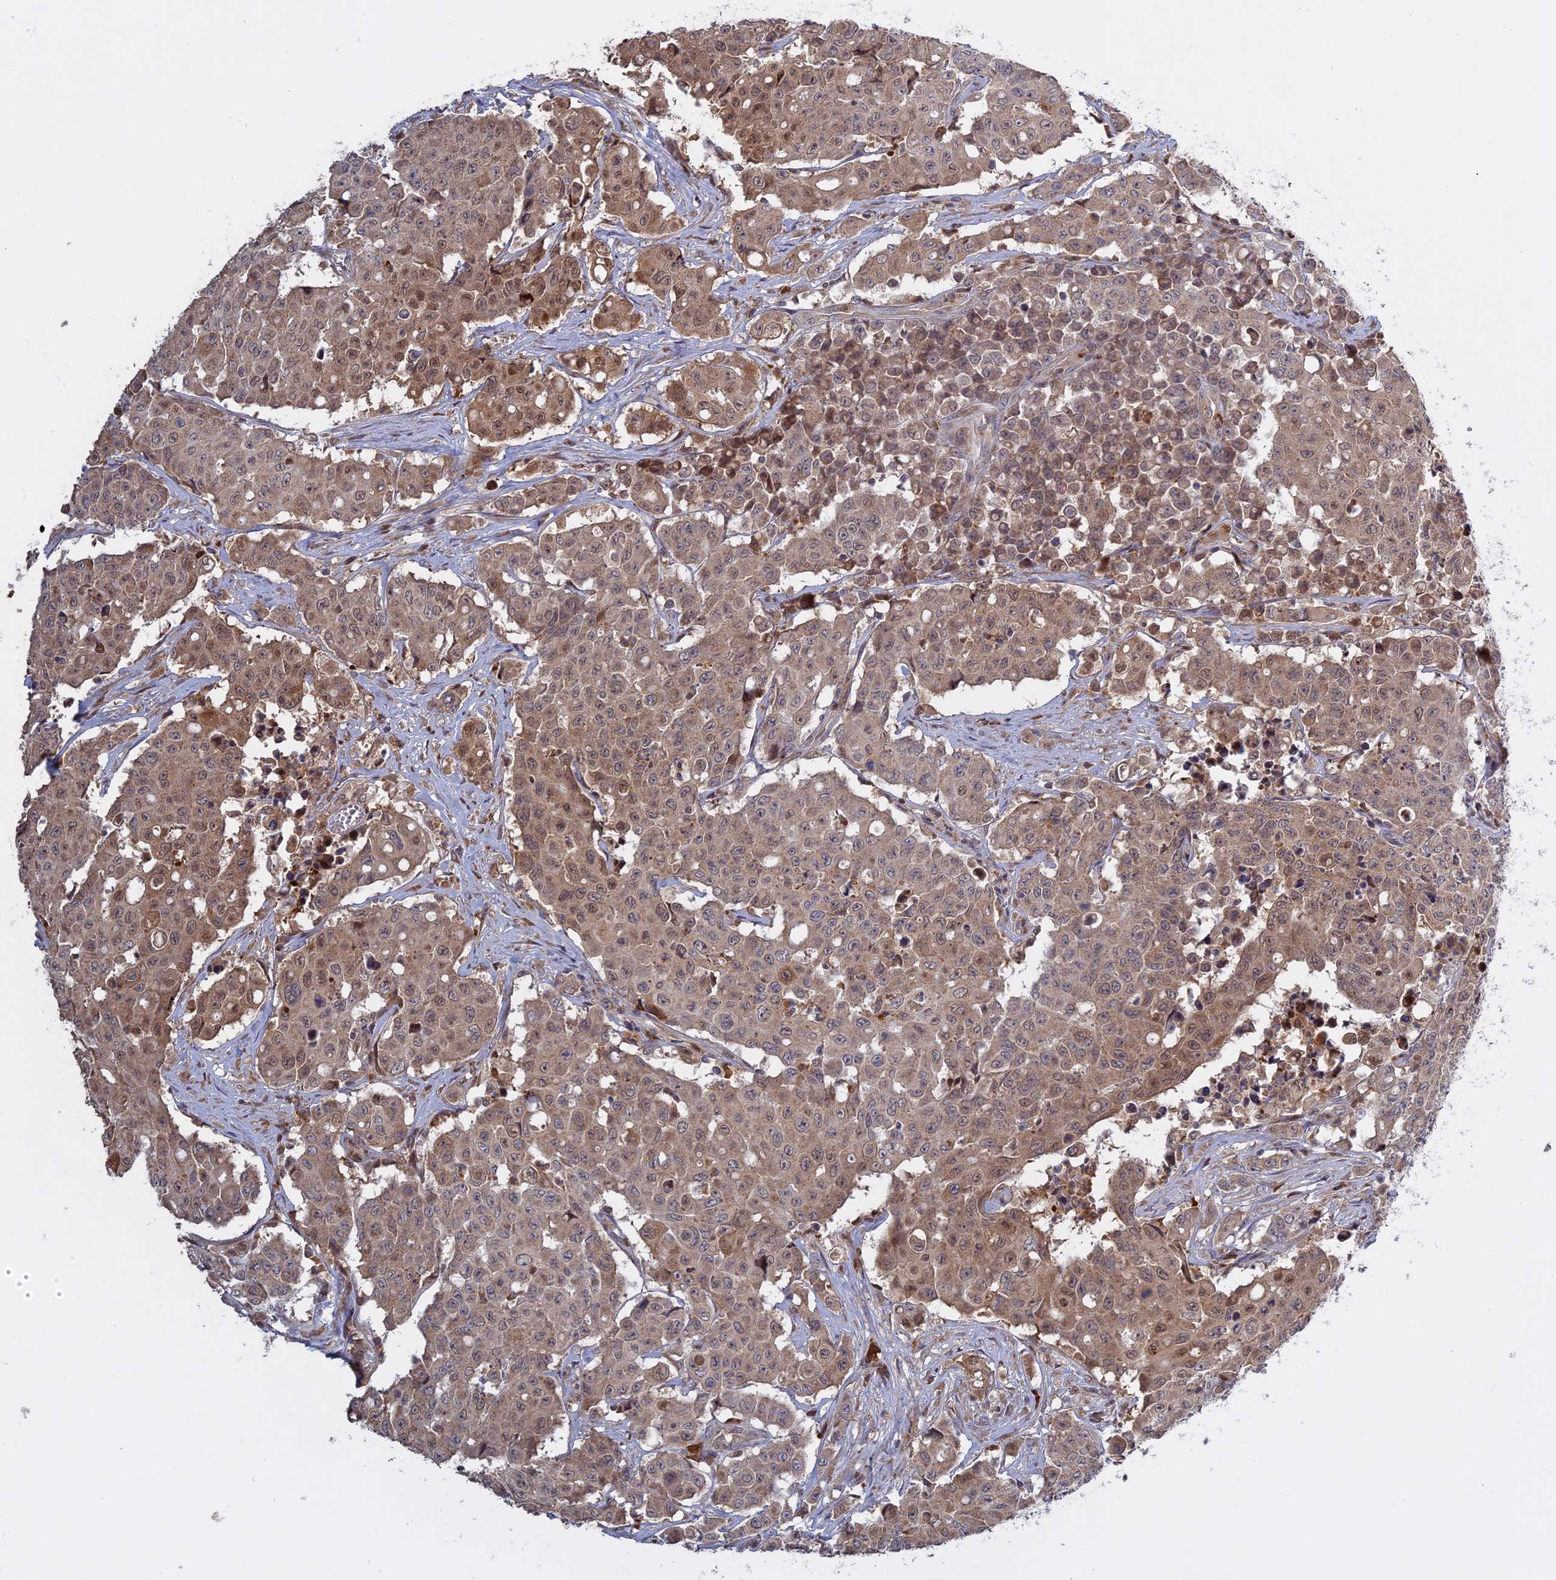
{"staining": {"intensity": "moderate", "quantity": ">75%", "location": "cytoplasmic/membranous,nuclear"}, "tissue": "colorectal cancer", "cell_type": "Tumor cells", "image_type": "cancer", "snomed": [{"axis": "morphology", "description": "Adenocarcinoma, NOS"}, {"axis": "topography", "description": "Colon"}], "caption": "A brown stain labels moderate cytoplasmic/membranous and nuclear positivity of a protein in human adenocarcinoma (colorectal) tumor cells.", "gene": "TMEM208", "patient": {"sex": "male", "age": 51}}